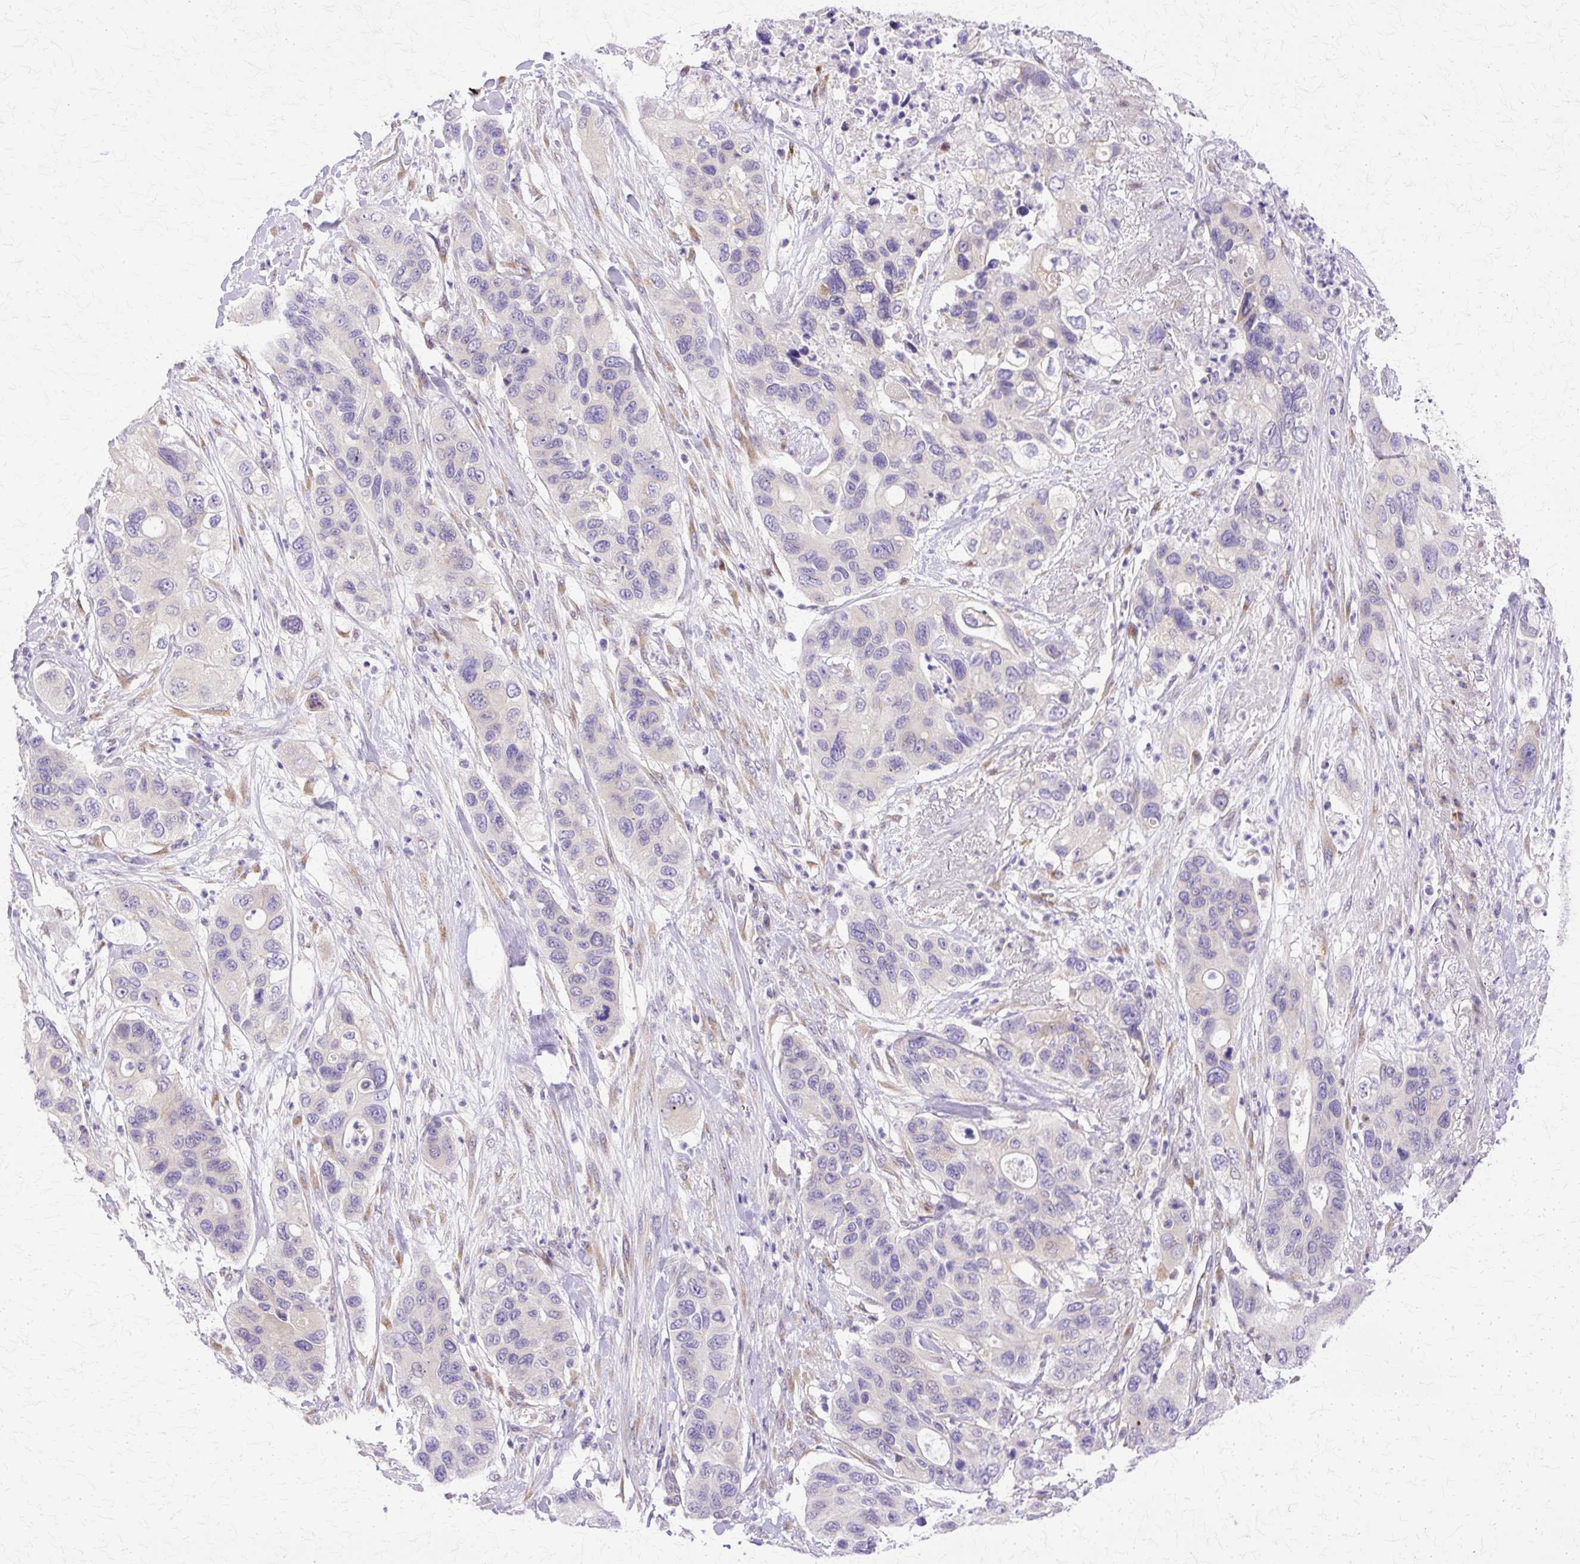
{"staining": {"intensity": "negative", "quantity": "none", "location": "none"}, "tissue": "pancreatic cancer", "cell_type": "Tumor cells", "image_type": "cancer", "snomed": [{"axis": "morphology", "description": "Adenocarcinoma, NOS"}, {"axis": "topography", "description": "Pancreas"}], "caption": "Micrograph shows no significant protein expression in tumor cells of pancreatic cancer (adenocarcinoma).", "gene": "TBC1D3G", "patient": {"sex": "female", "age": 71}}